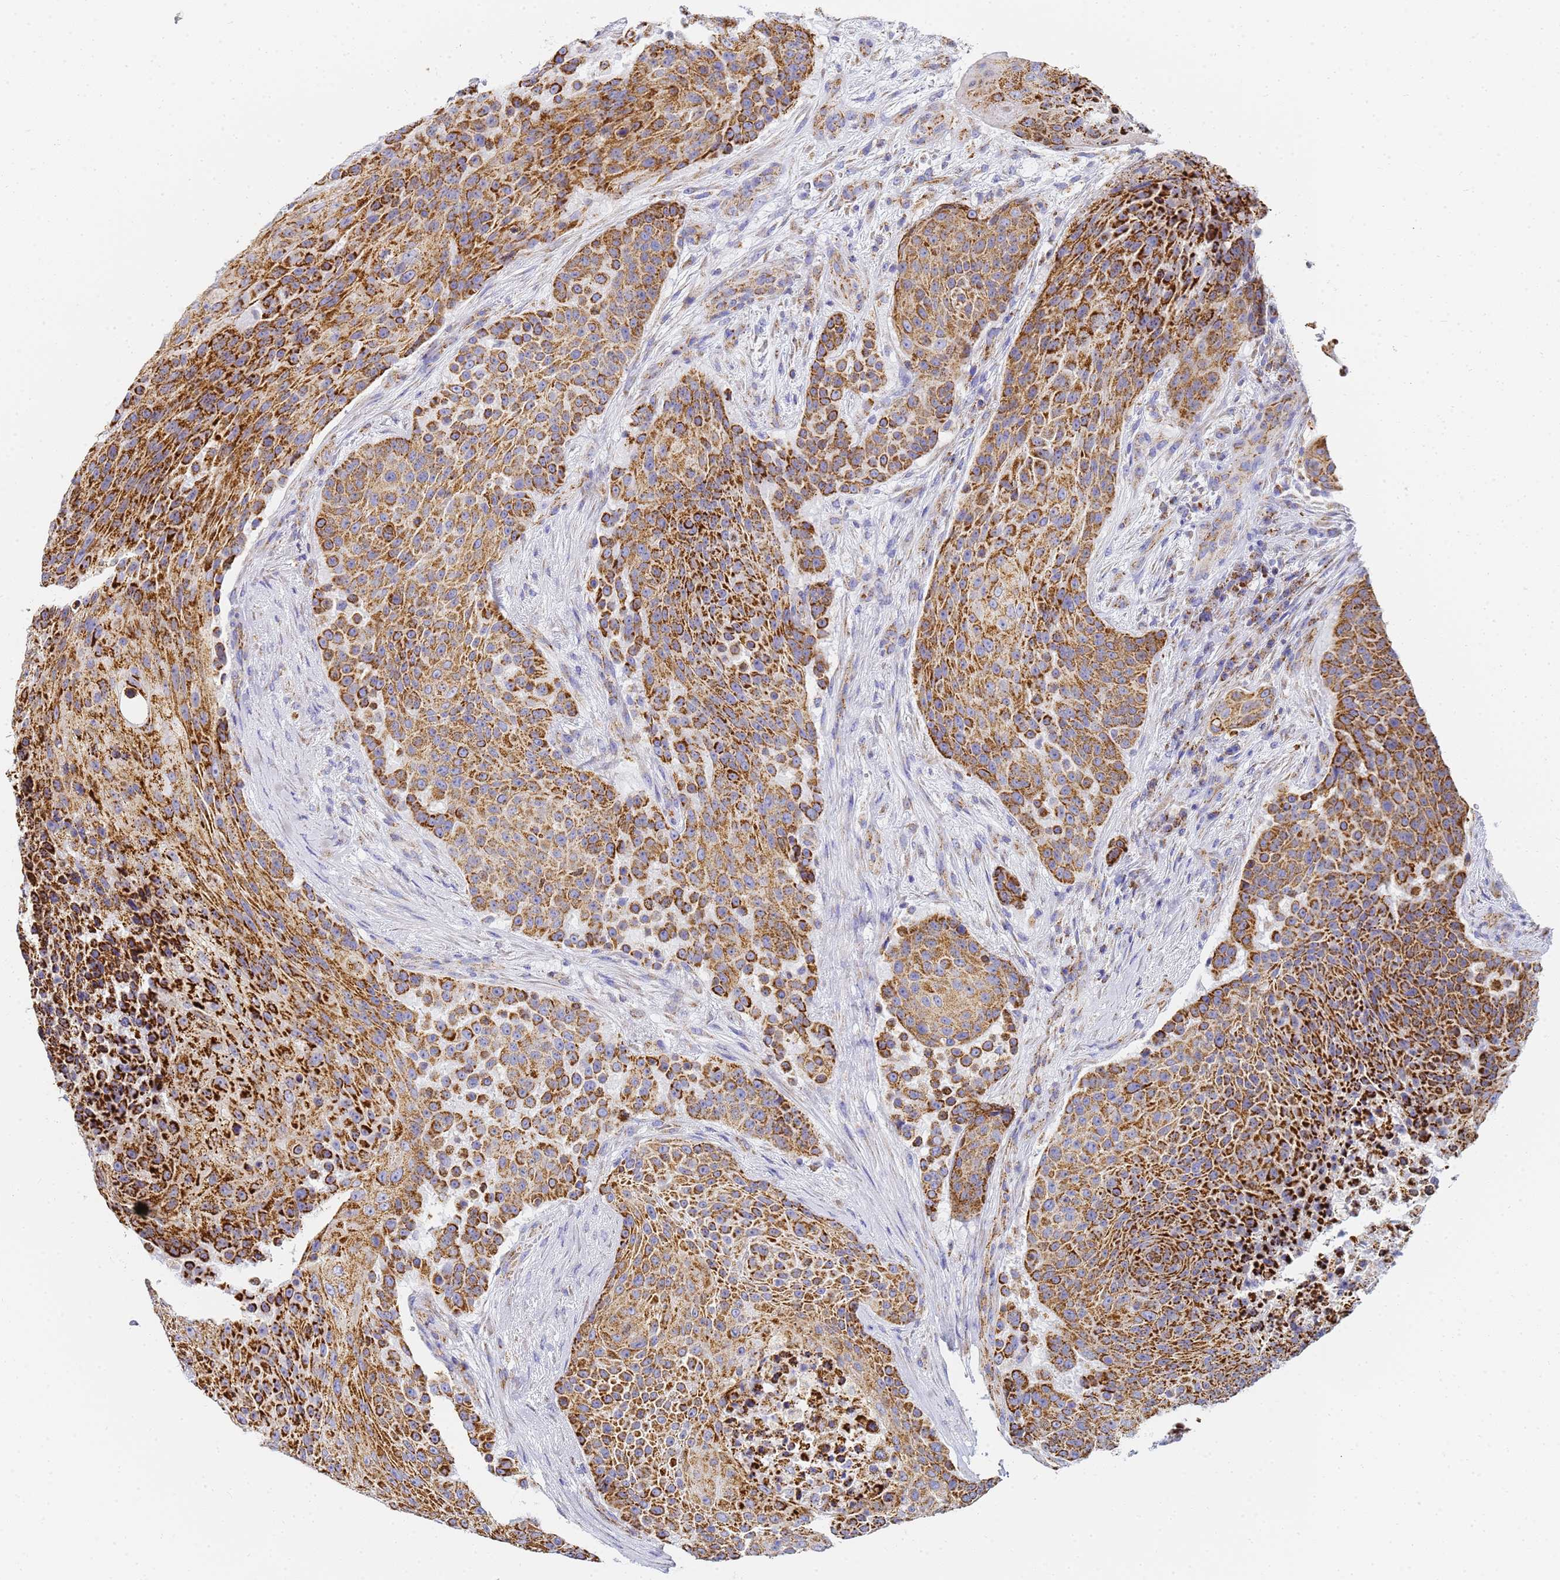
{"staining": {"intensity": "strong", "quantity": ">75%", "location": "cytoplasmic/membranous"}, "tissue": "urothelial cancer", "cell_type": "Tumor cells", "image_type": "cancer", "snomed": [{"axis": "morphology", "description": "Urothelial carcinoma, High grade"}, {"axis": "topography", "description": "Urinary bladder"}], "caption": "A photomicrograph of human urothelial carcinoma (high-grade) stained for a protein reveals strong cytoplasmic/membranous brown staining in tumor cells. The staining was performed using DAB (3,3'-diaminobenzidine) to visualize the protein expression in brown, while the nuclei were stained in blue with hematoxylin (Magnification: 20x).", "gene": "CNIH4", "patient": {"sex": "female", "age": 63}}